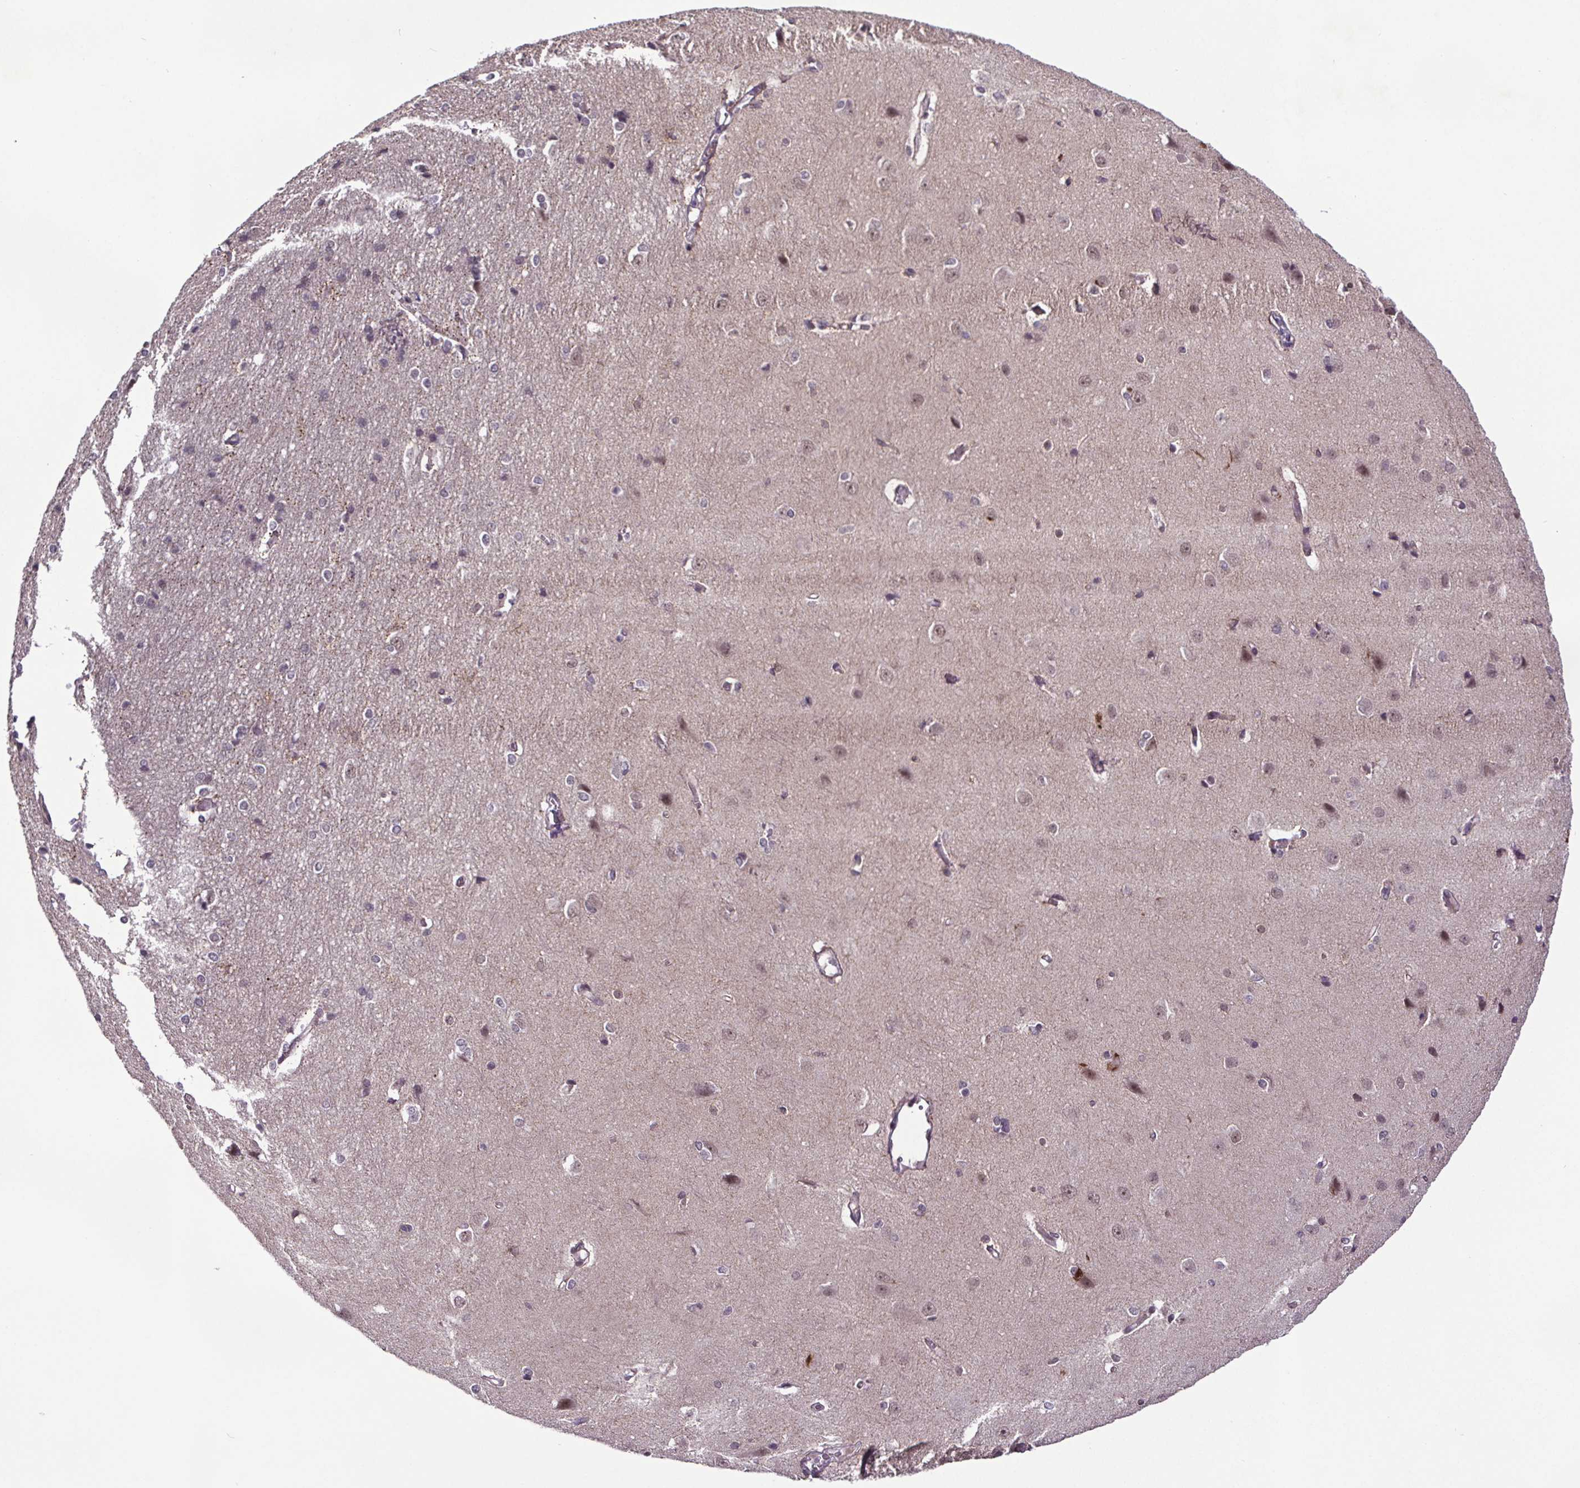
{"staining": {"intensity": "negative", "quantity": "none", "location": "none"}, "tissue": "cerebral cortex", "cell_type": "Endothelial cells", "image_type": "normal", "snomed": [{"axis": "morphology", "description": "Normal tissue, NOS"}, {"axis": "topography", "description": "Cerebral cortex"}], "caption": "IHC photomicrograph of unremarkable cerebral cortex: human cerebral cortex stained with DAB displays no significant protein staining in endothelial cells.", "gene": "ATMIN", "patient": {"sex": "male", "age": 37}}